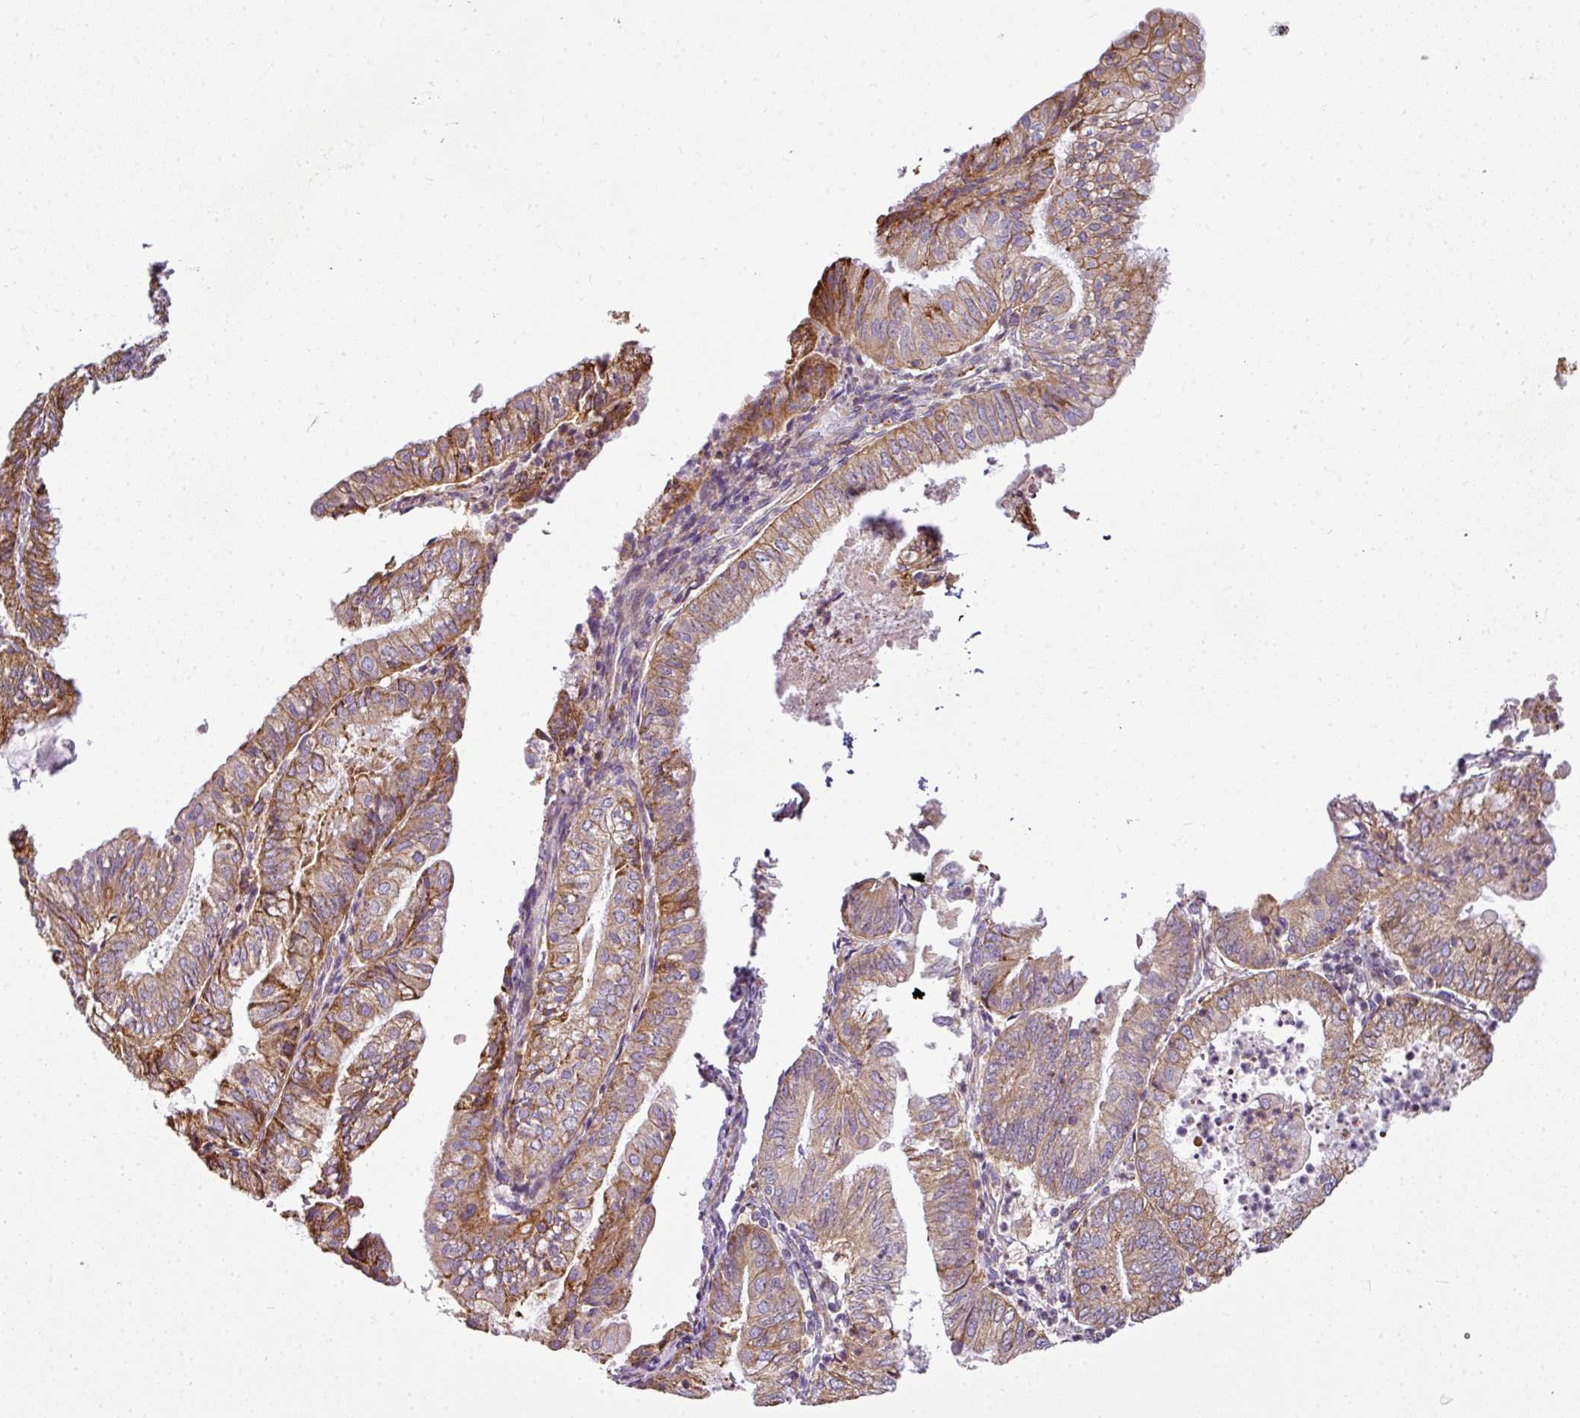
{"staining": {"intensity": "moderate", "quantity": ">75%", "location": "cytoplasmic/membranous"}, "tissue": "endometrial cancer", "cell_type": "Tumor cells", "image_type": "cancer", "snomed": [{"axis": "morphology", "description": "Adenocarcinoma, NOS"}, {"axis": "topography", "description": "Endometrium"}], "caption": "Tumor cells show medium levels of moderate cytoplasmic/membranous expression in approximately >75% of cells in human endometrial cancer.", "gene": "ANKRD18A", "patient": {"sex": "female", "age": 55}}